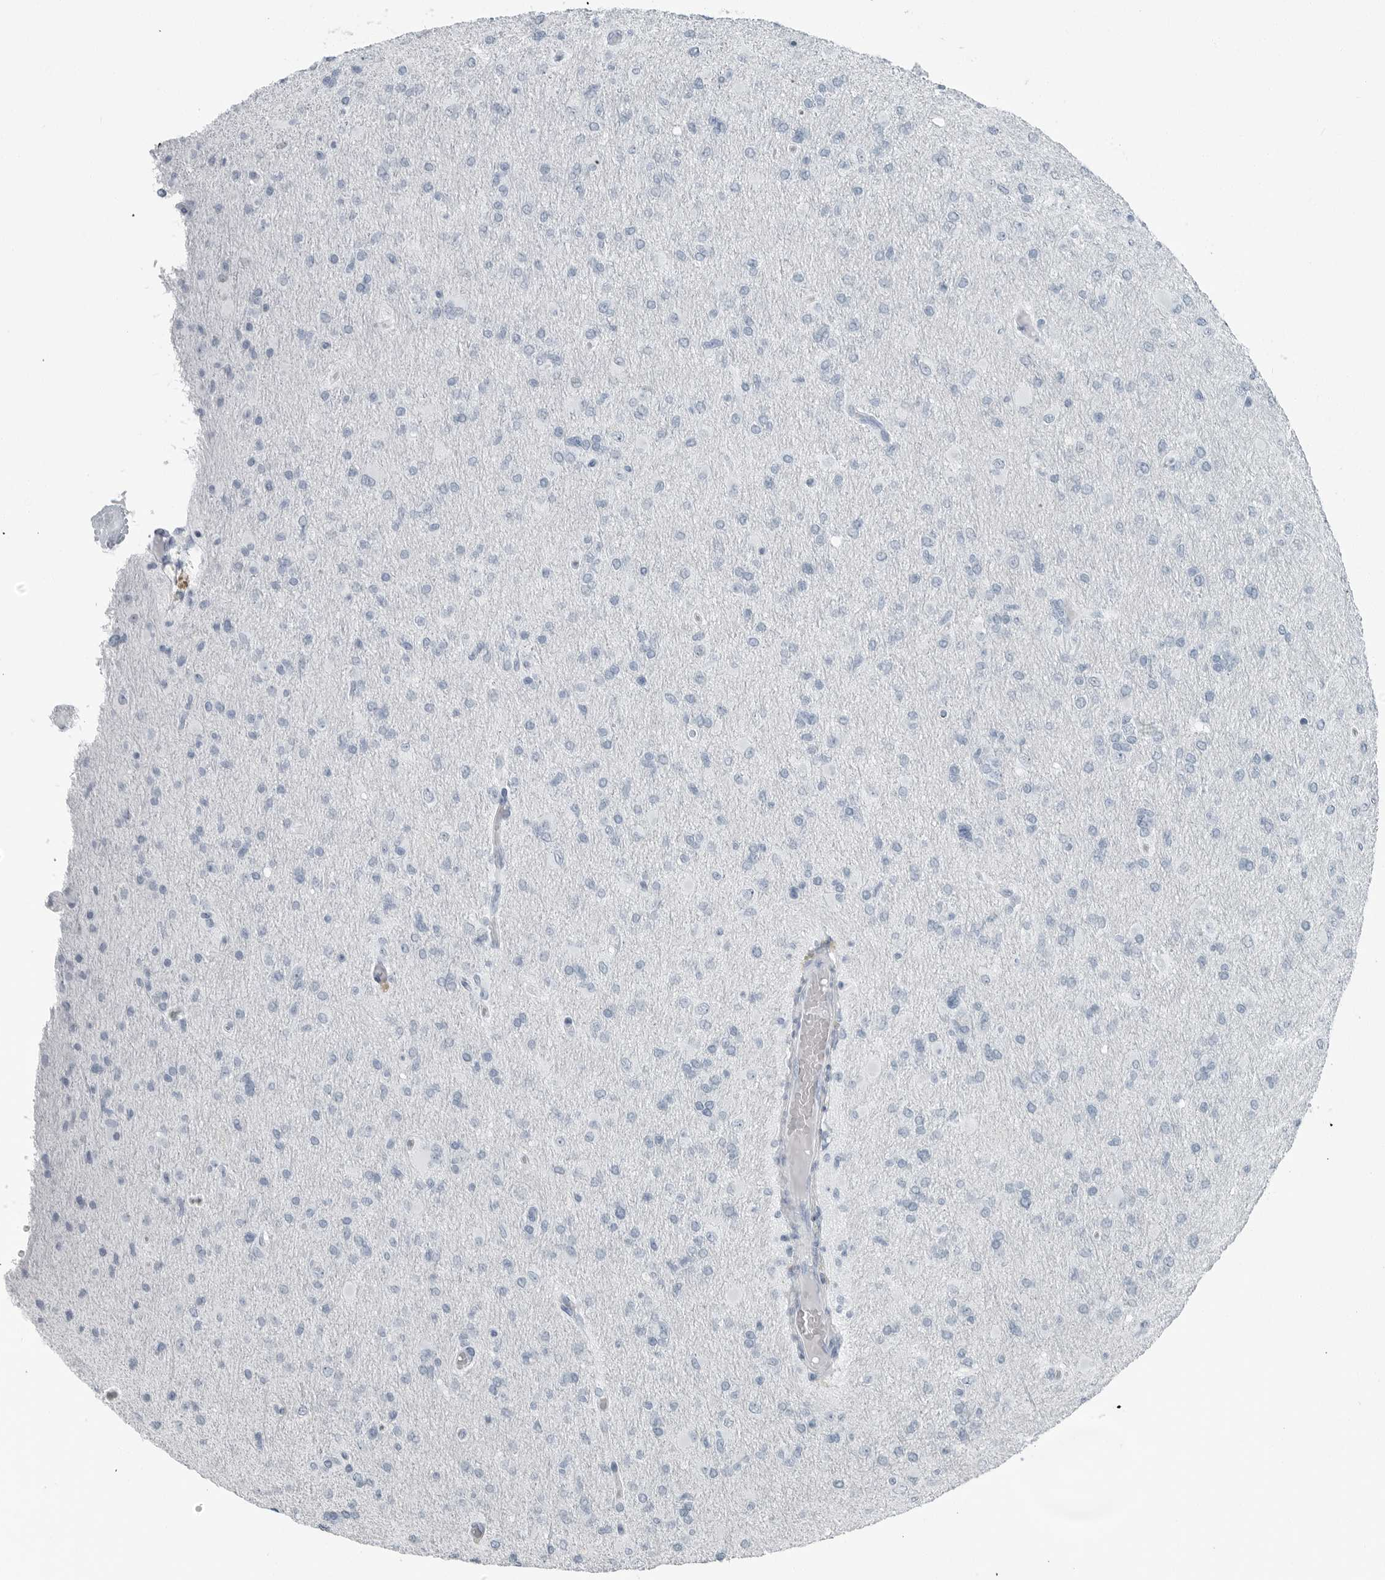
{"staining": {"intensity": "negative", "quantity": "none", "location": "none"}, "tissue": "glioma", "cell_type": "Tumor cells", "image_type": "cancer", "snomed": [{"axis": "morphology", "description": "Glioma, malignant, High grade"}, {"axis": "topography", "description": "Cerebral cortex"}], "caption": "This image is of glioma stained with immunohistochemistry to label a protein in brown with the nuclei are counter-stained blue. There is no expression in tumor cells.", "gene": "FABP6", "patient": {"sex": "female", "age": 36}}